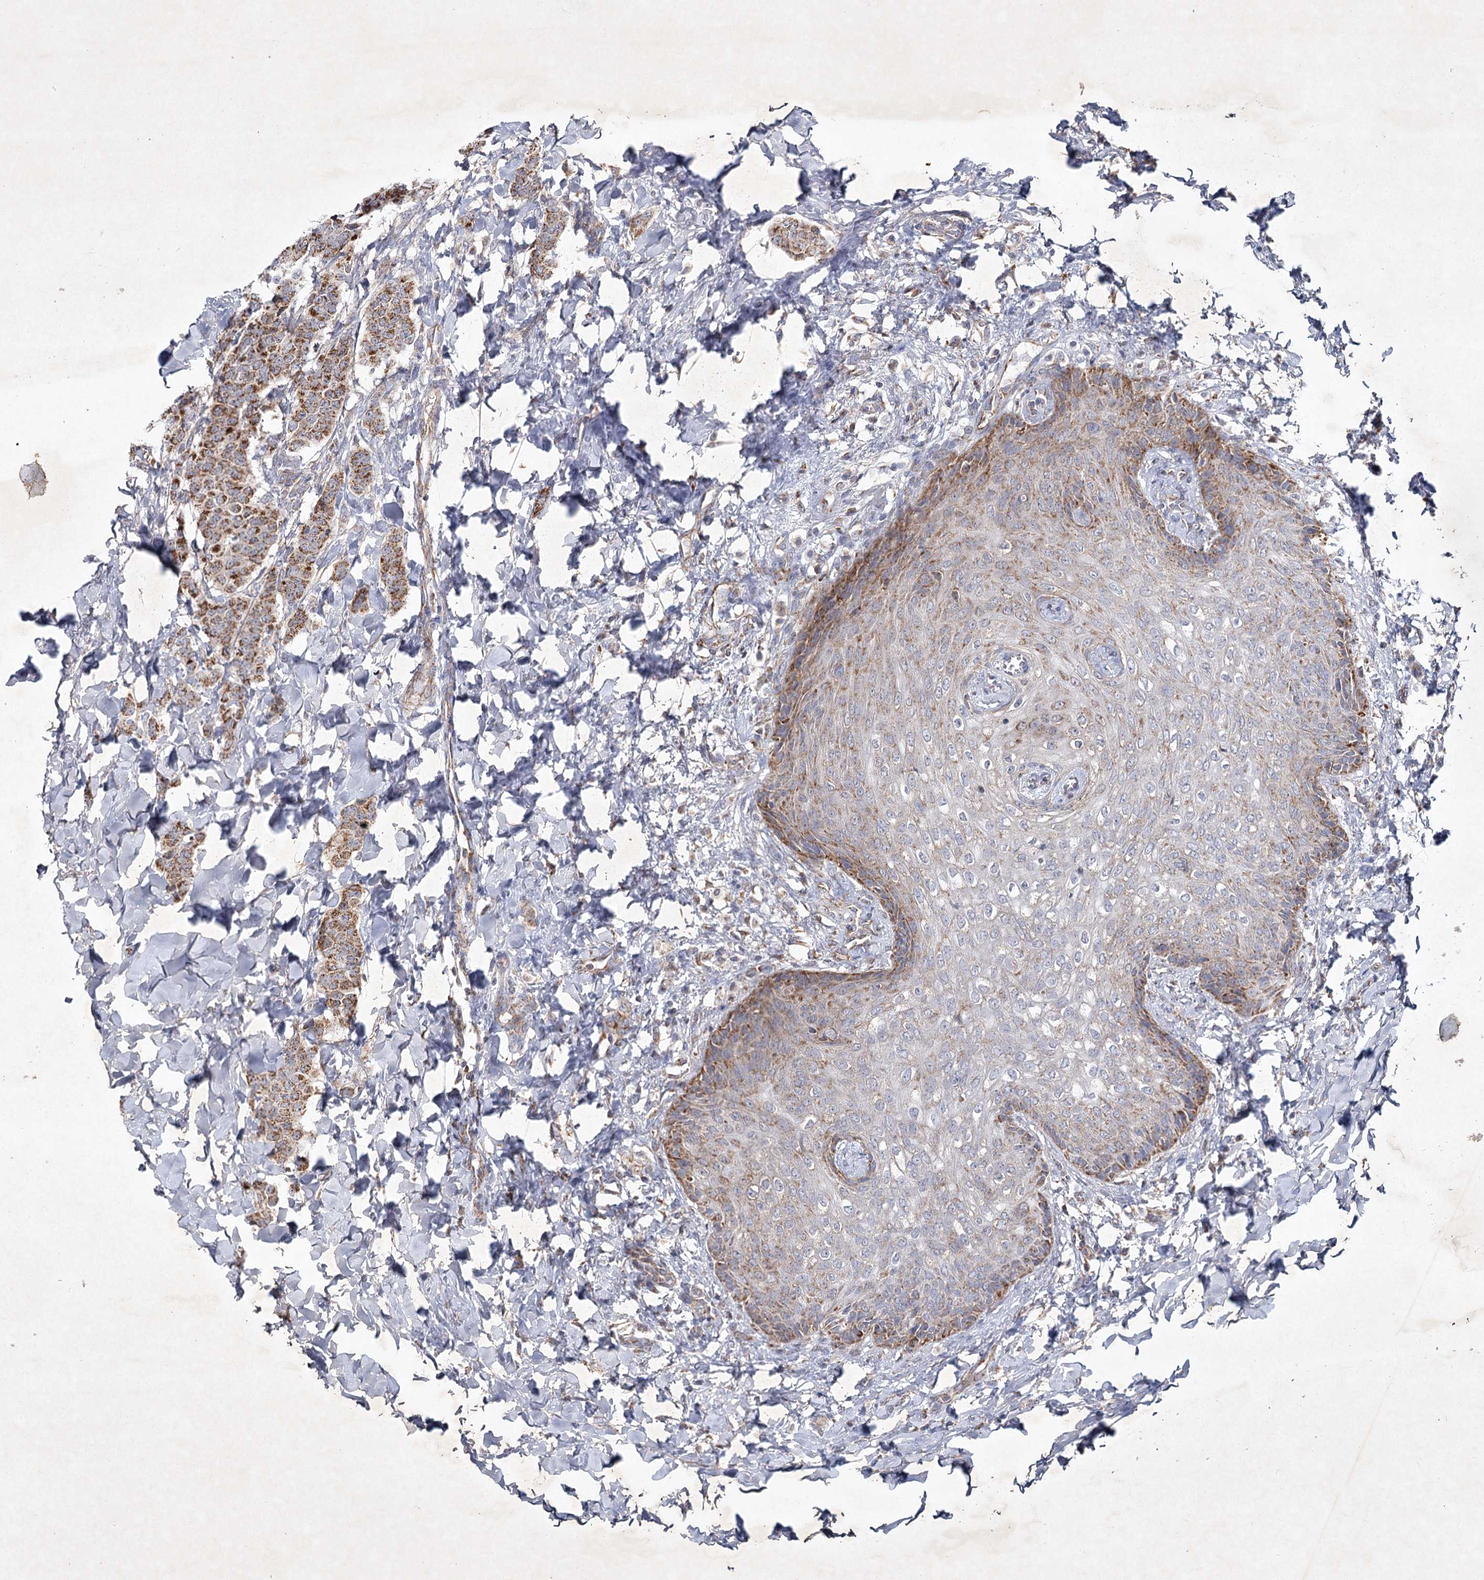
{"staining": {"intensity": "strong", "quantity": ">75%", "location": "cytoplasmic/membranous"}, "tissue": "breast cancer", "cell_type": "Tumor cells", "image_type": "cancer", "snomed": [{"axis": "morphology", "description": "Duct carcinoma"}, {"axis": "topography", "description": "Breast"}], "caption": "Immunohistochemical staining of human intraductal carcinoma (breast) shows strong cytoplasmic/membranous protein staining in about >75% of tumor cells.", "gene": "MRPL44", "patient": {"sex": "female", "age": 40}}